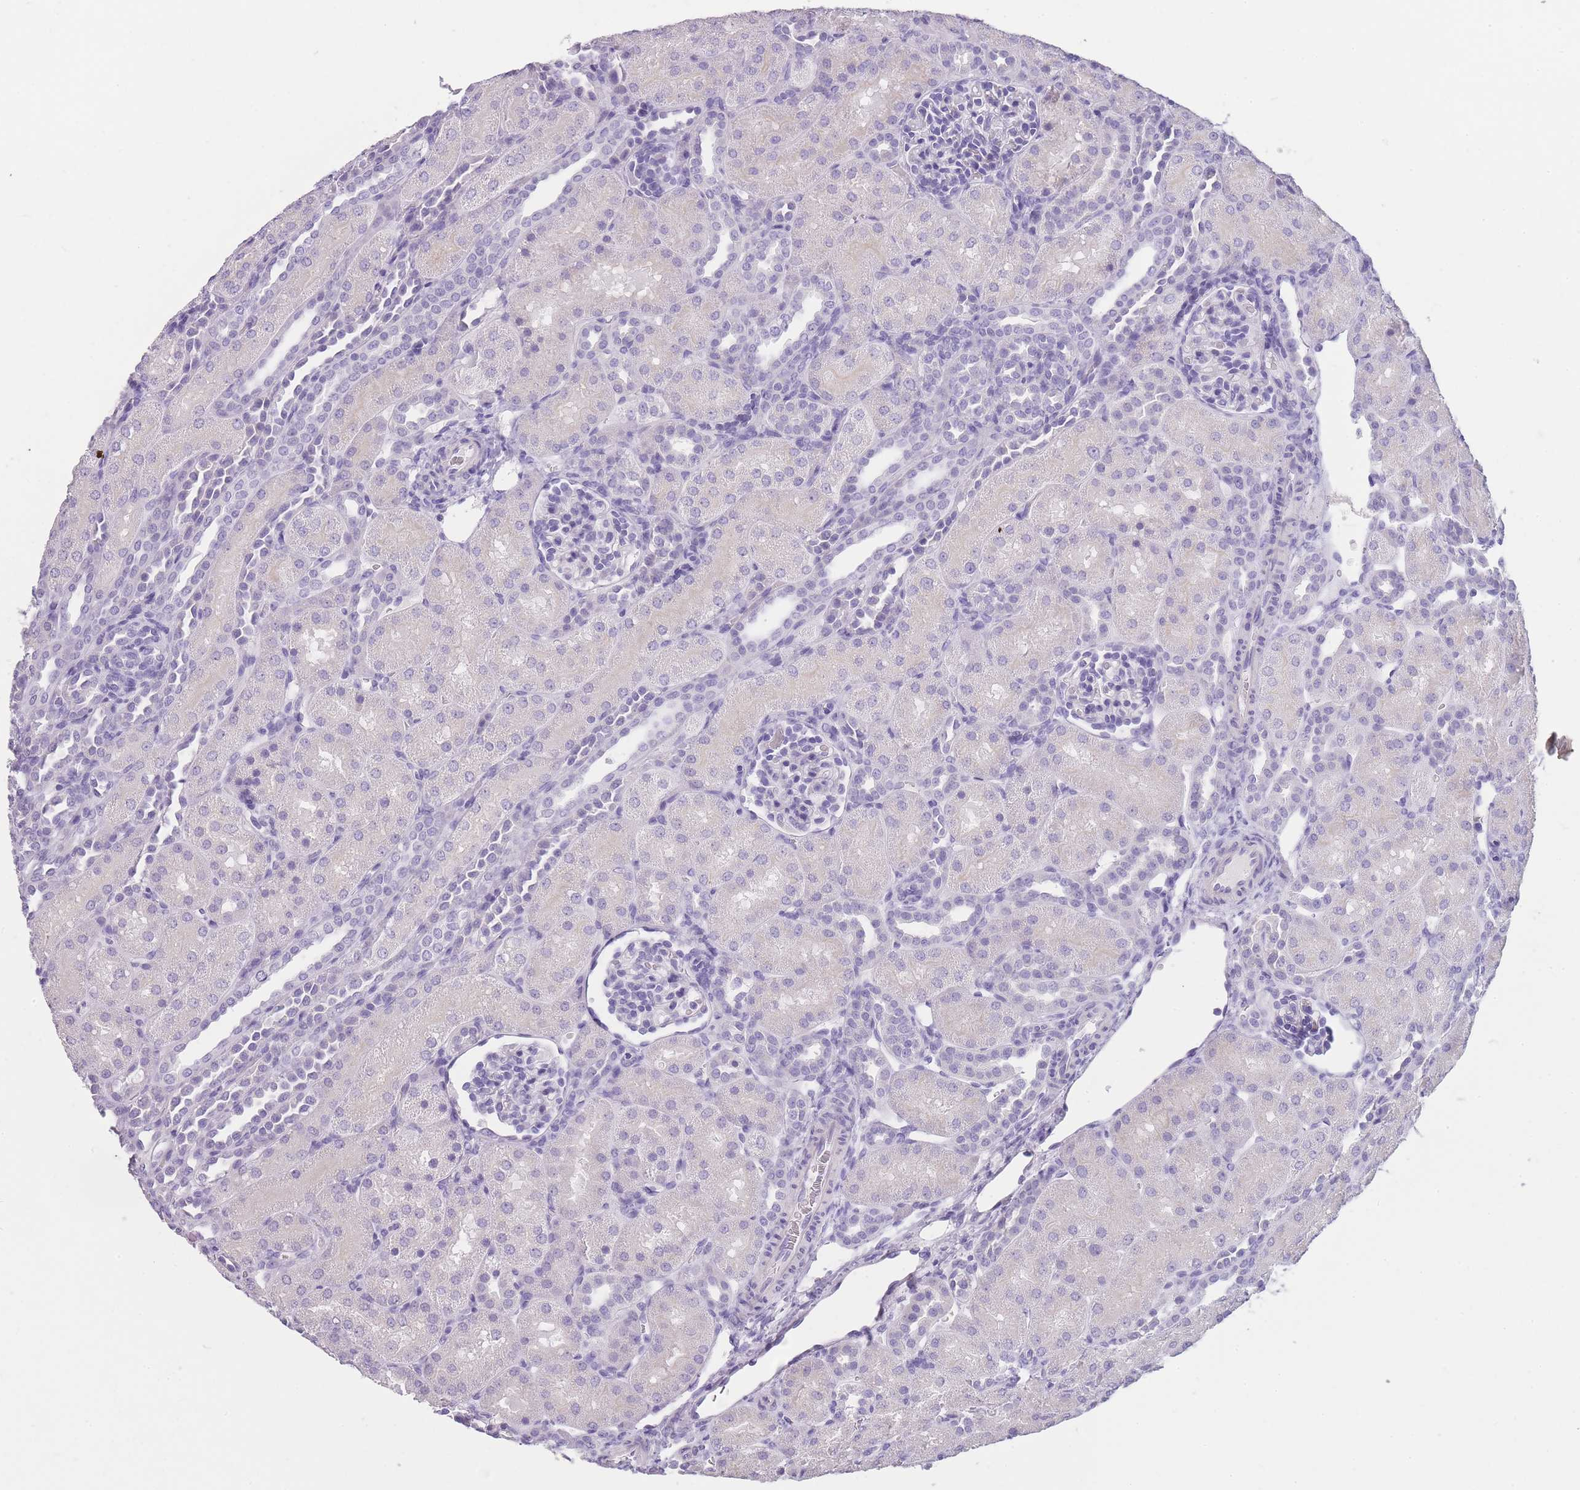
{"staining": {"intensity": "negative", "quantity": "none", "location": "none"}, "tissue": "kidney", "cell_type": "Cells in glomeruli", "image_type": "normal", "snomed": [{"axis": "morphology", "description": "Normal tissue, NOS"}, {"axis": "topography", "description": "Kidney"}], "caption": "This histopathology image is of benign kidney stained with IHC to label a protein in brown with the nuclei are counter-stained blue. There is no positivity in cells in glomeruli.", "gene": "TCP11X1", "patient": {"sex": "male", "age": 1}}